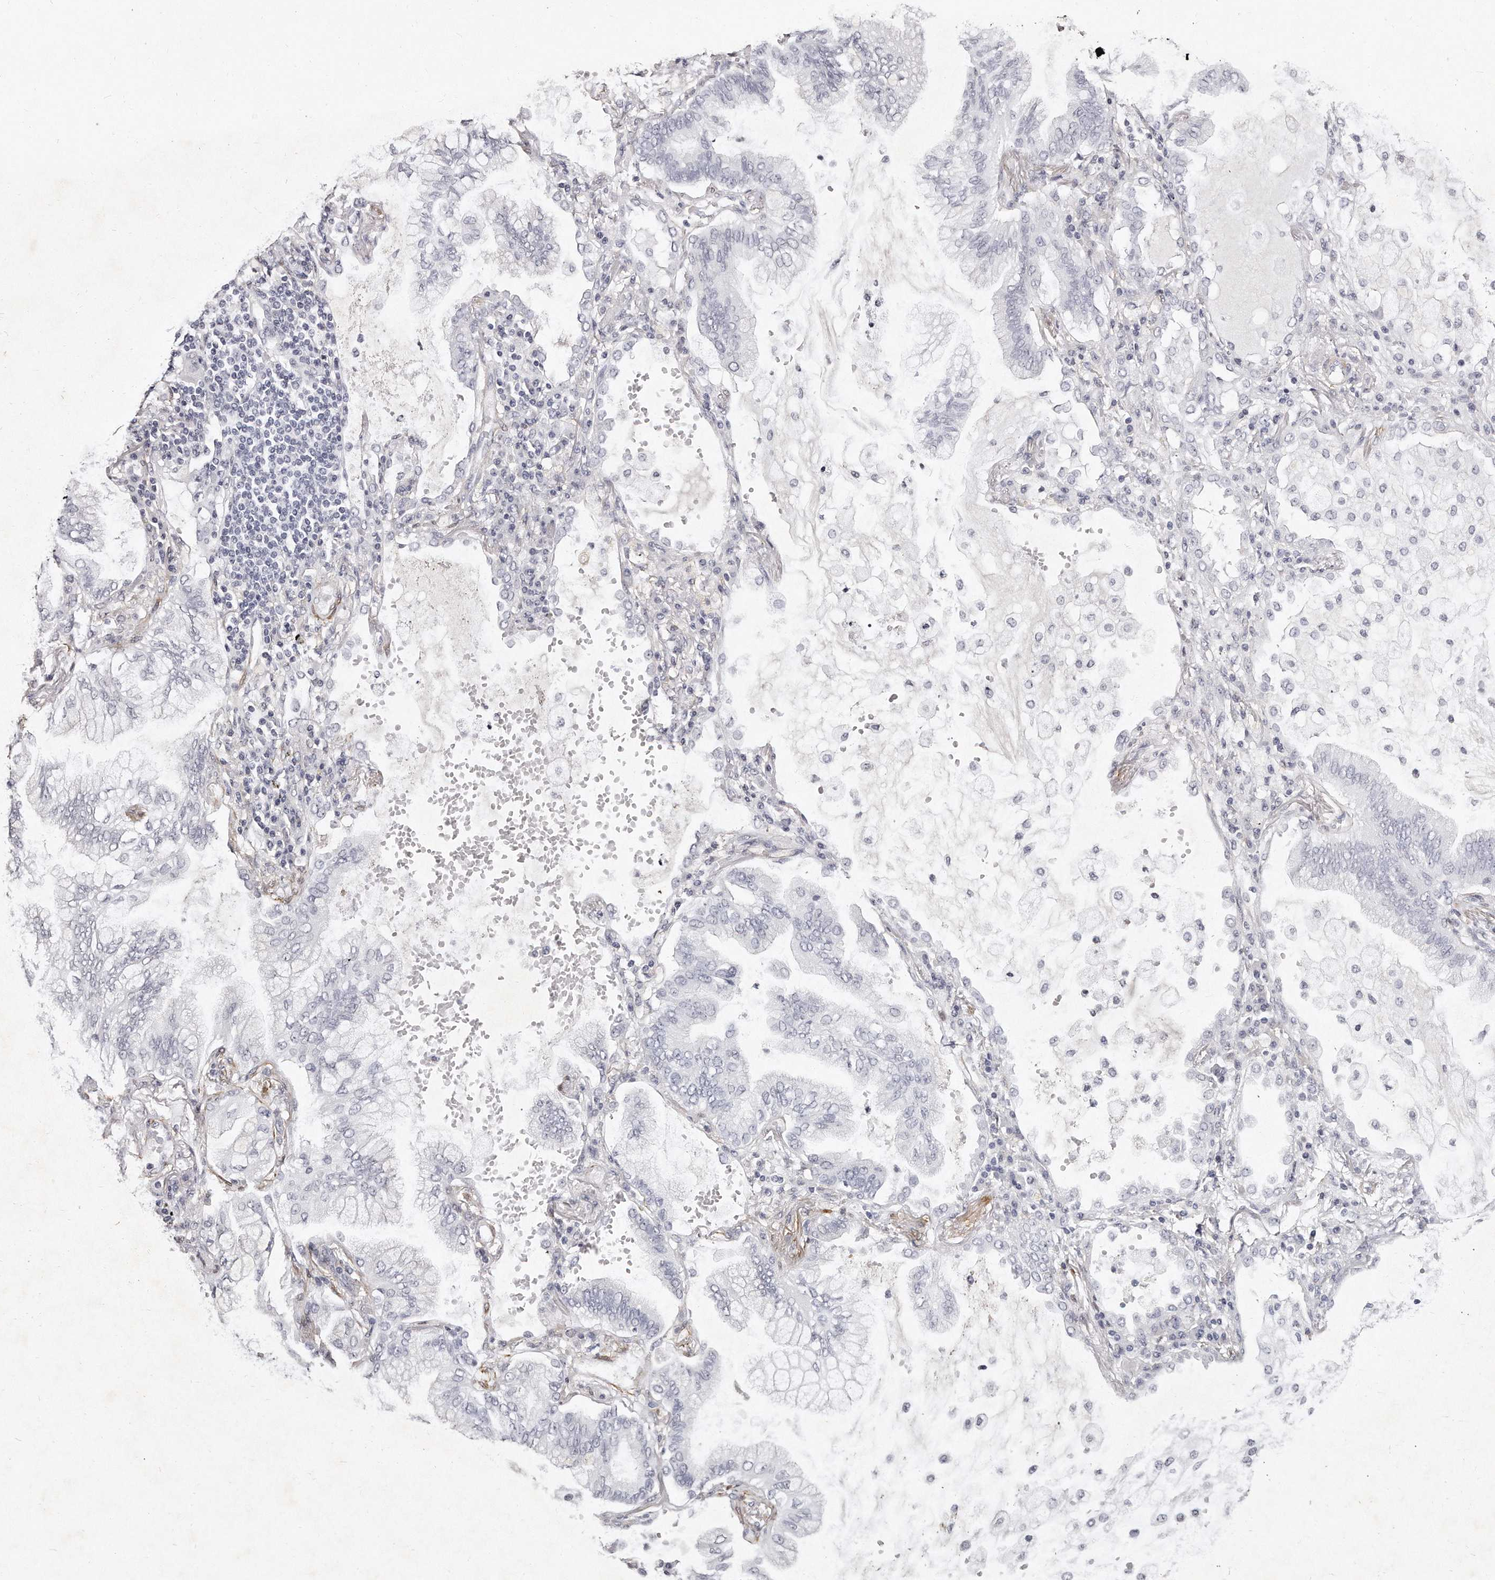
{"staining": {"intensity": "negative", "quantity": "none", "location": "none"}, "tissue": "lung cancer", "cell_type": "Tumor cells", "image_type": "cancer", "snomed": [{"axis": "morphology", "description": "Adenocarcinoma, NOS"}, {"axis": "topography", "description": "Lung"}], "caption": "Immunohistochemical staining of lung cancer reveals no significant positivity in tumor cells. (DAB (3,3'-diaminobenzidine) immunohistochemistry with hematoxylin counter stain).", "gene": "LMOD1", "patient": {"sex": "female", "age": 70}}